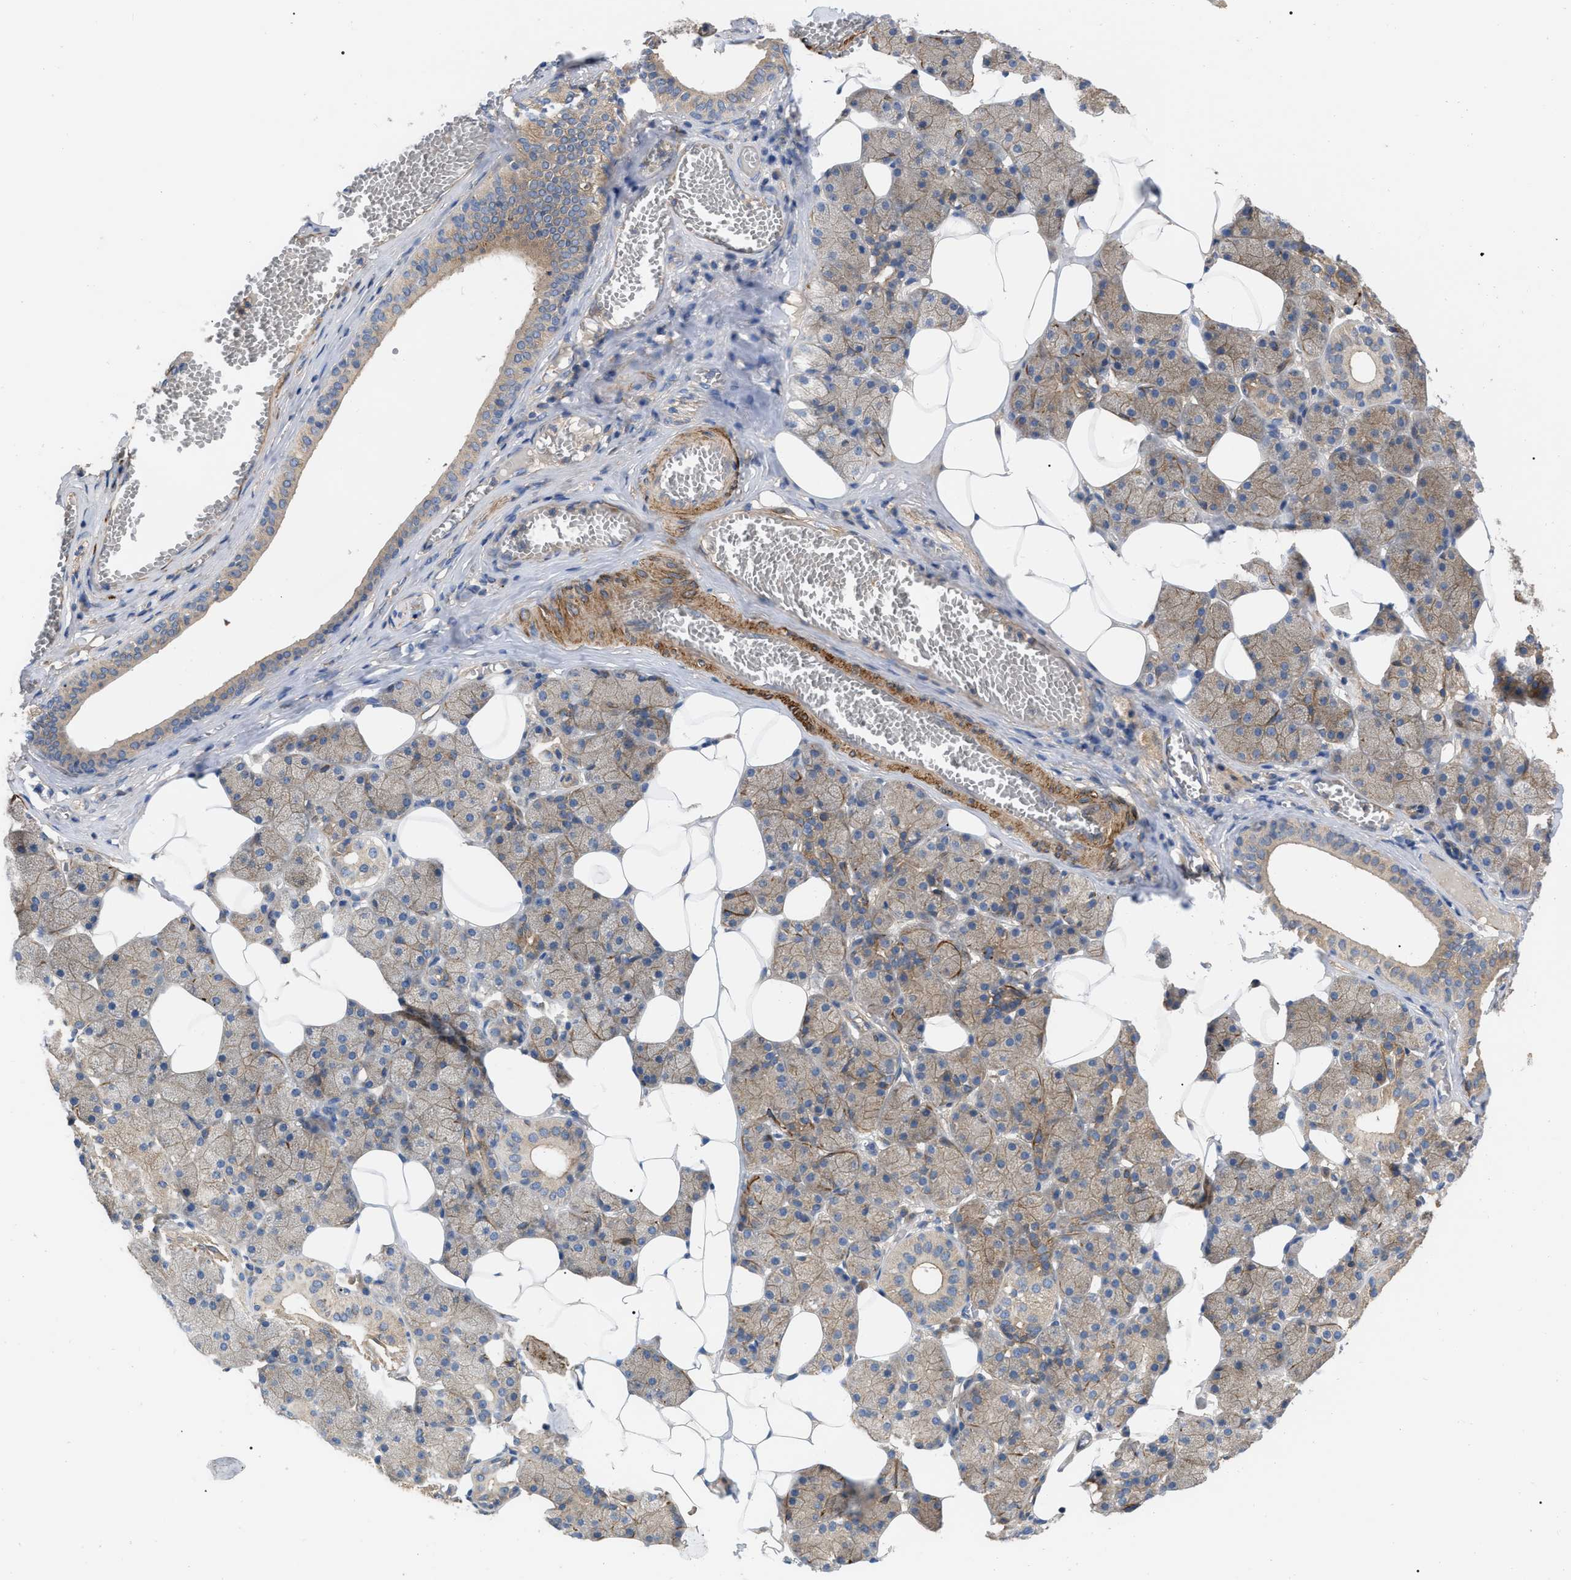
{"staining": {"intensity": "moderate", "quantity": "25%-75%", "location": "cytoplasmic/membranous"}, "tissue": "salivary gland", "cell_type": "Glandular cells", "image_type": "normal", "snomed": [{"axis": "morphology", "description": "Normal tissue, NOS"}, {"axis": "topography", "description": "Salivary gland"}], "caption": "This is a histology image of immunohistochemistry (IHC) staining of unremarkable salivary gland, which shows moderate expression in the cytoplasmic/membranous of glandular cells.", "gene": "RABEP1", "patient": {"sex": "female", "age": 33}}